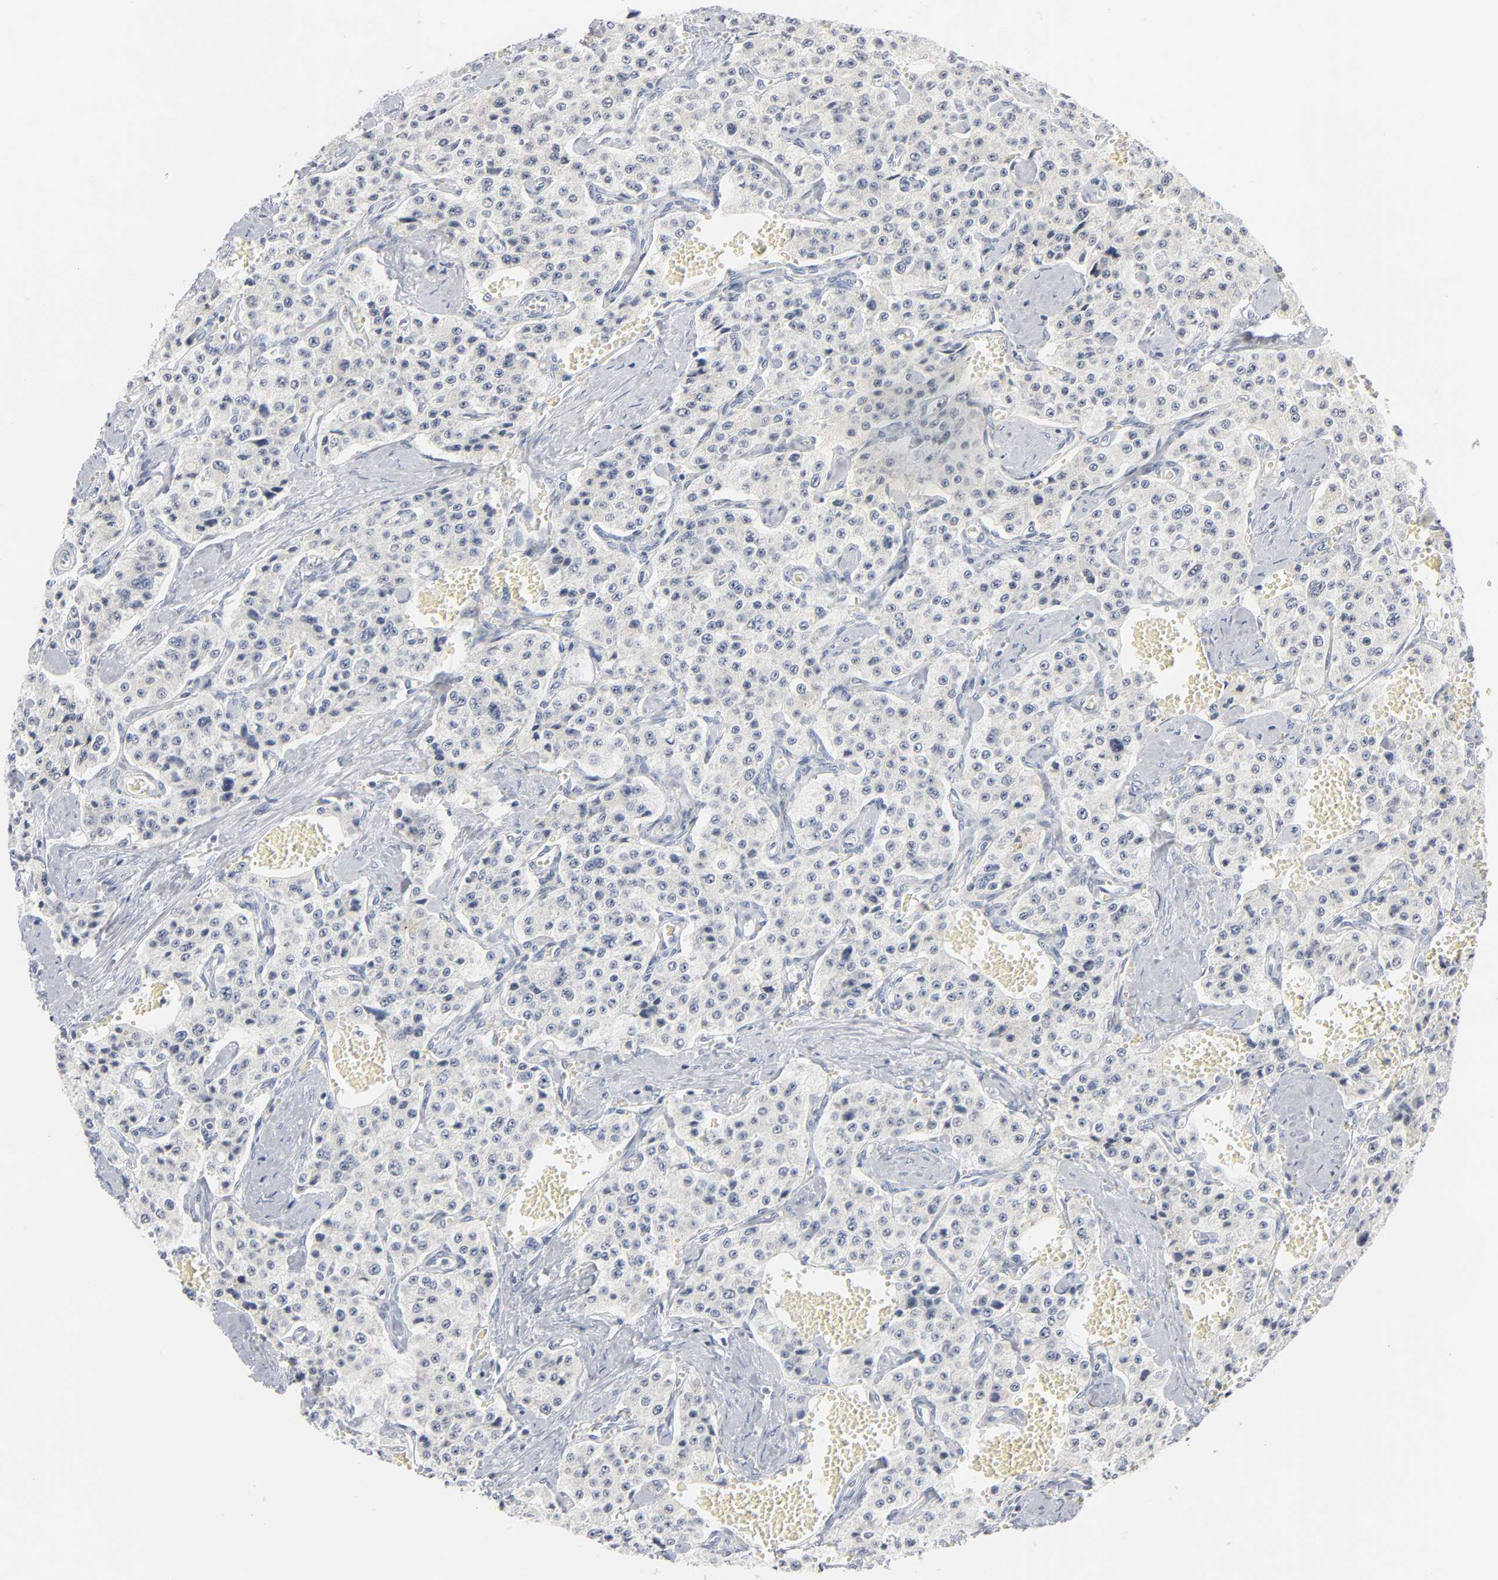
{"staining": {"intensity": "negative", "quantity": "none", "location": "none"}, "tissue": "carcinoid", "cell_type": "Tumor cells", "image_type": "cancer", "snomed": [{"axis": "morphology", "description": "Carcinoid, malignant, NOS"}, {"axis": "topography", "description": "Small intestine"}], "caption": "The histopathology image demonstrates no staining of tumor cells in malignant carcinoid.", "gene": "PTK2B", "patient": {"sex": "male", "age": 52}}